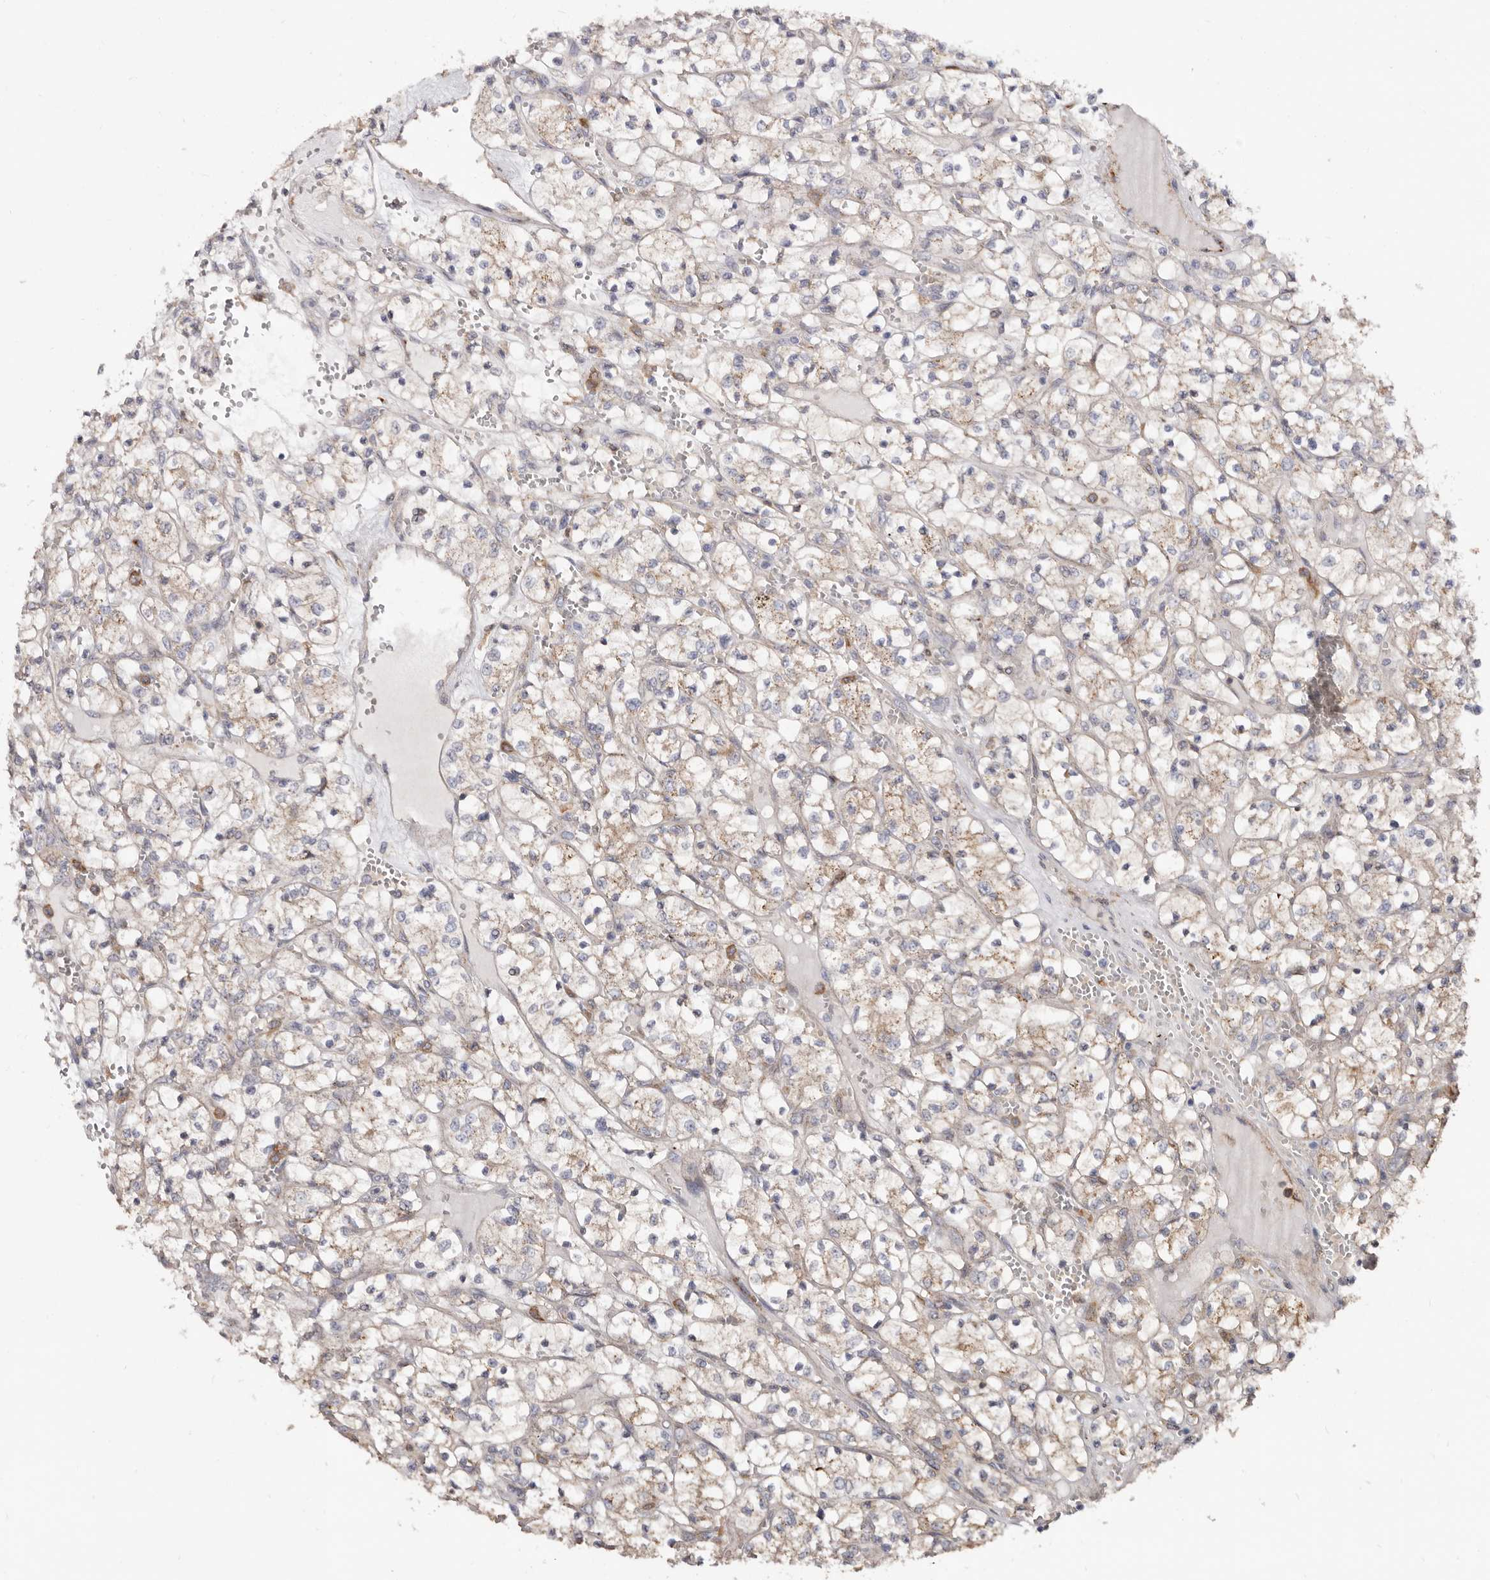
{"staining": {"intensity": "weak", "quantity": "25%-75%", "location": "cytoplasmic/membranous"}, "tissue": "renal cancer", "cell_type": "Tumor cells", "image_type": "cancer", "snomed": [{"axis": "morphology", "description": "Adenocarcinoma, NOS"}, {"axis": "topography", "description": "Kidney"}], "caption": "Adenocarcinoma (renal) stained for a protein shows weak cytoplasmic/membranous positivity in tumor cells.", "gene": "LRRC25", "patient": {"sex": "female", "age": 69}}